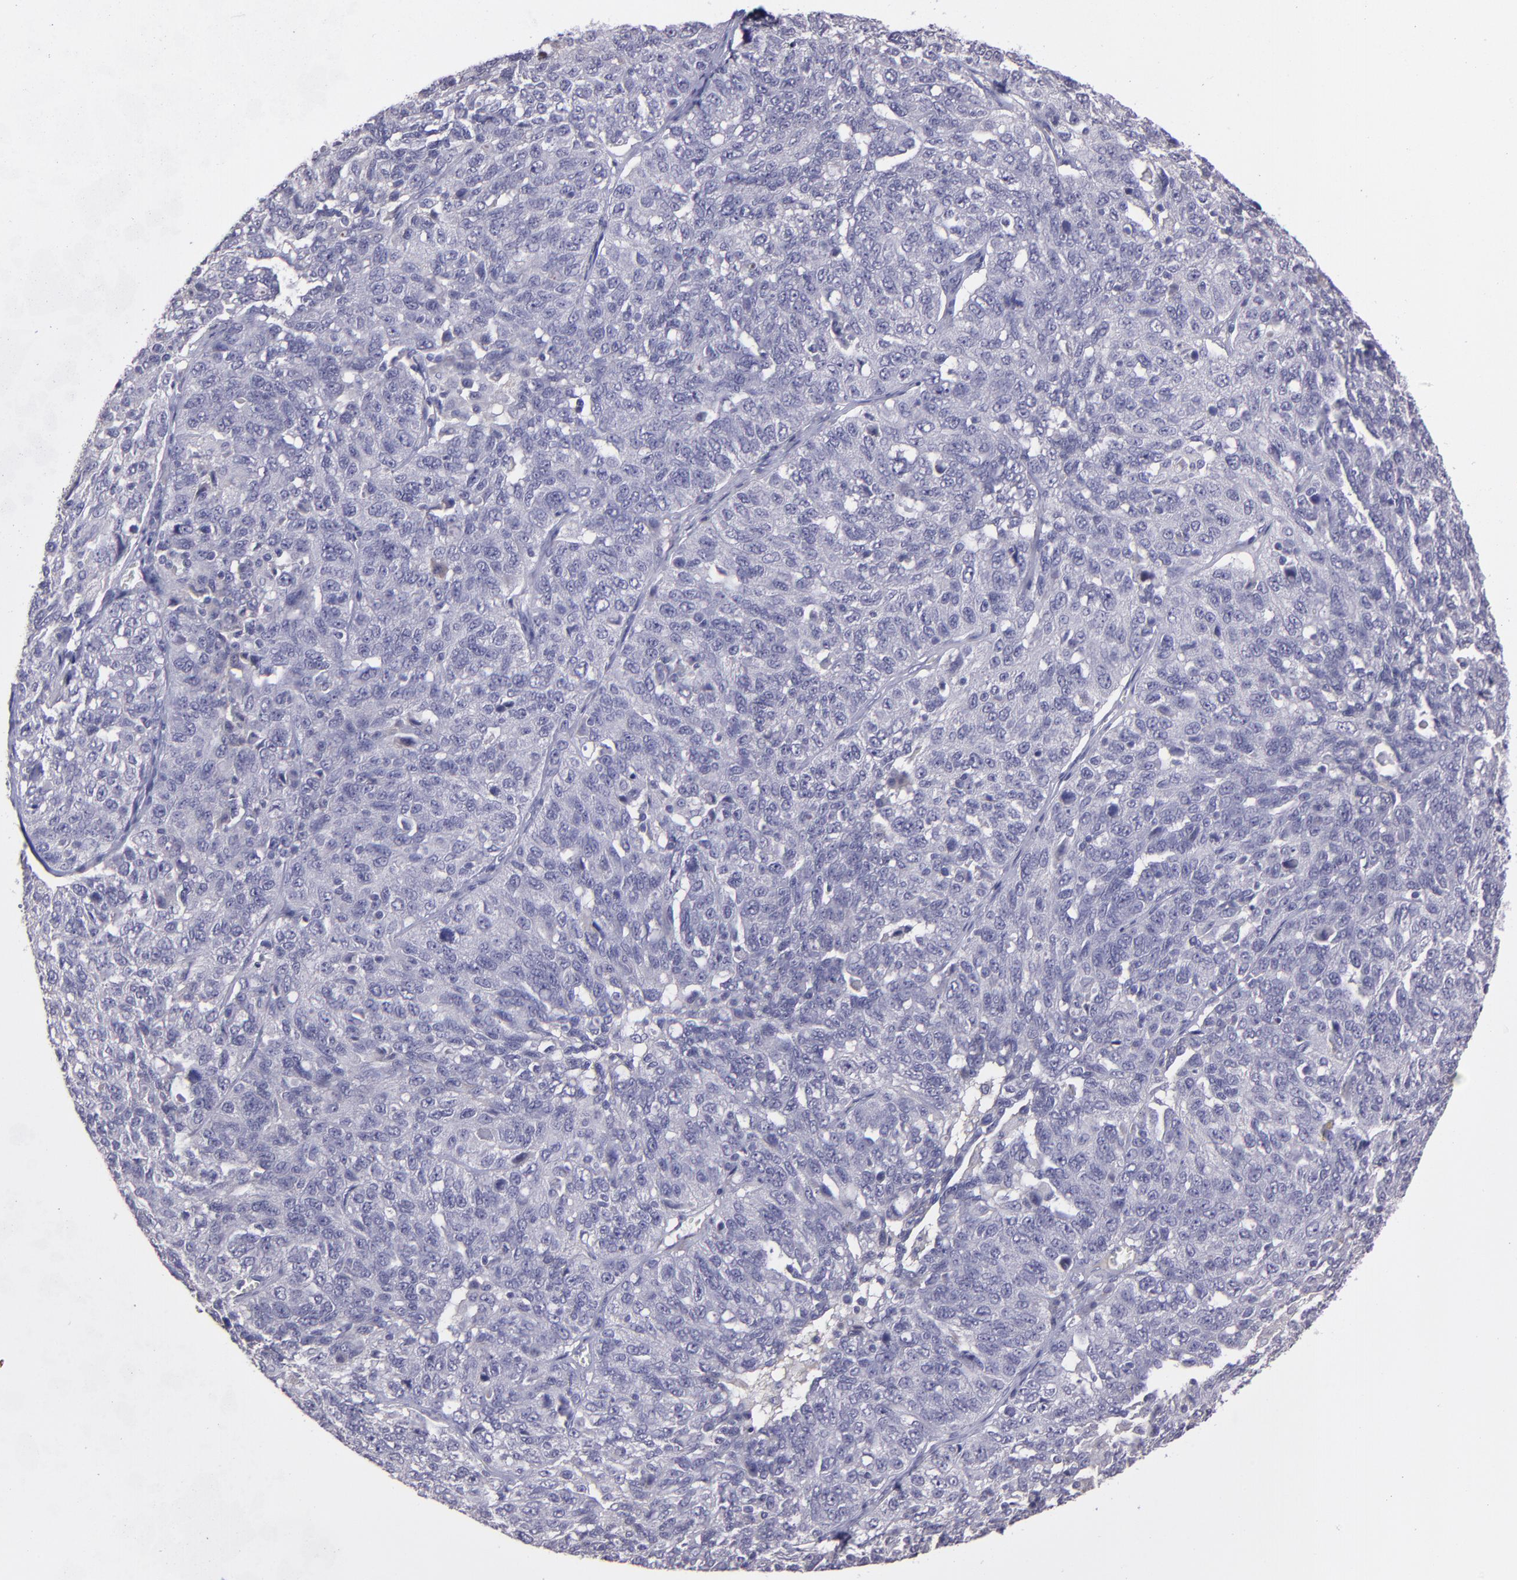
{"staining": {"intensity": "negative", "quantity": "none", "location": "none"}, "tissue": "ovarian cancer", "cell_type": "Tumor cells", "image_type": "cancer", "snomed": [{"axis": "morphology", "description": "Cystadenocarcinoma, serous, NOS"}, {"axis": "topography", "description": "Ovary"}], "caption": "Human serous cystadenocarcinoma (ovarian) stained for a protein using immunohistochemistry demonstrates no positivity in tumor cells.", "gene": "MASP1", "patient": {"sex": "female", "age": 71}}